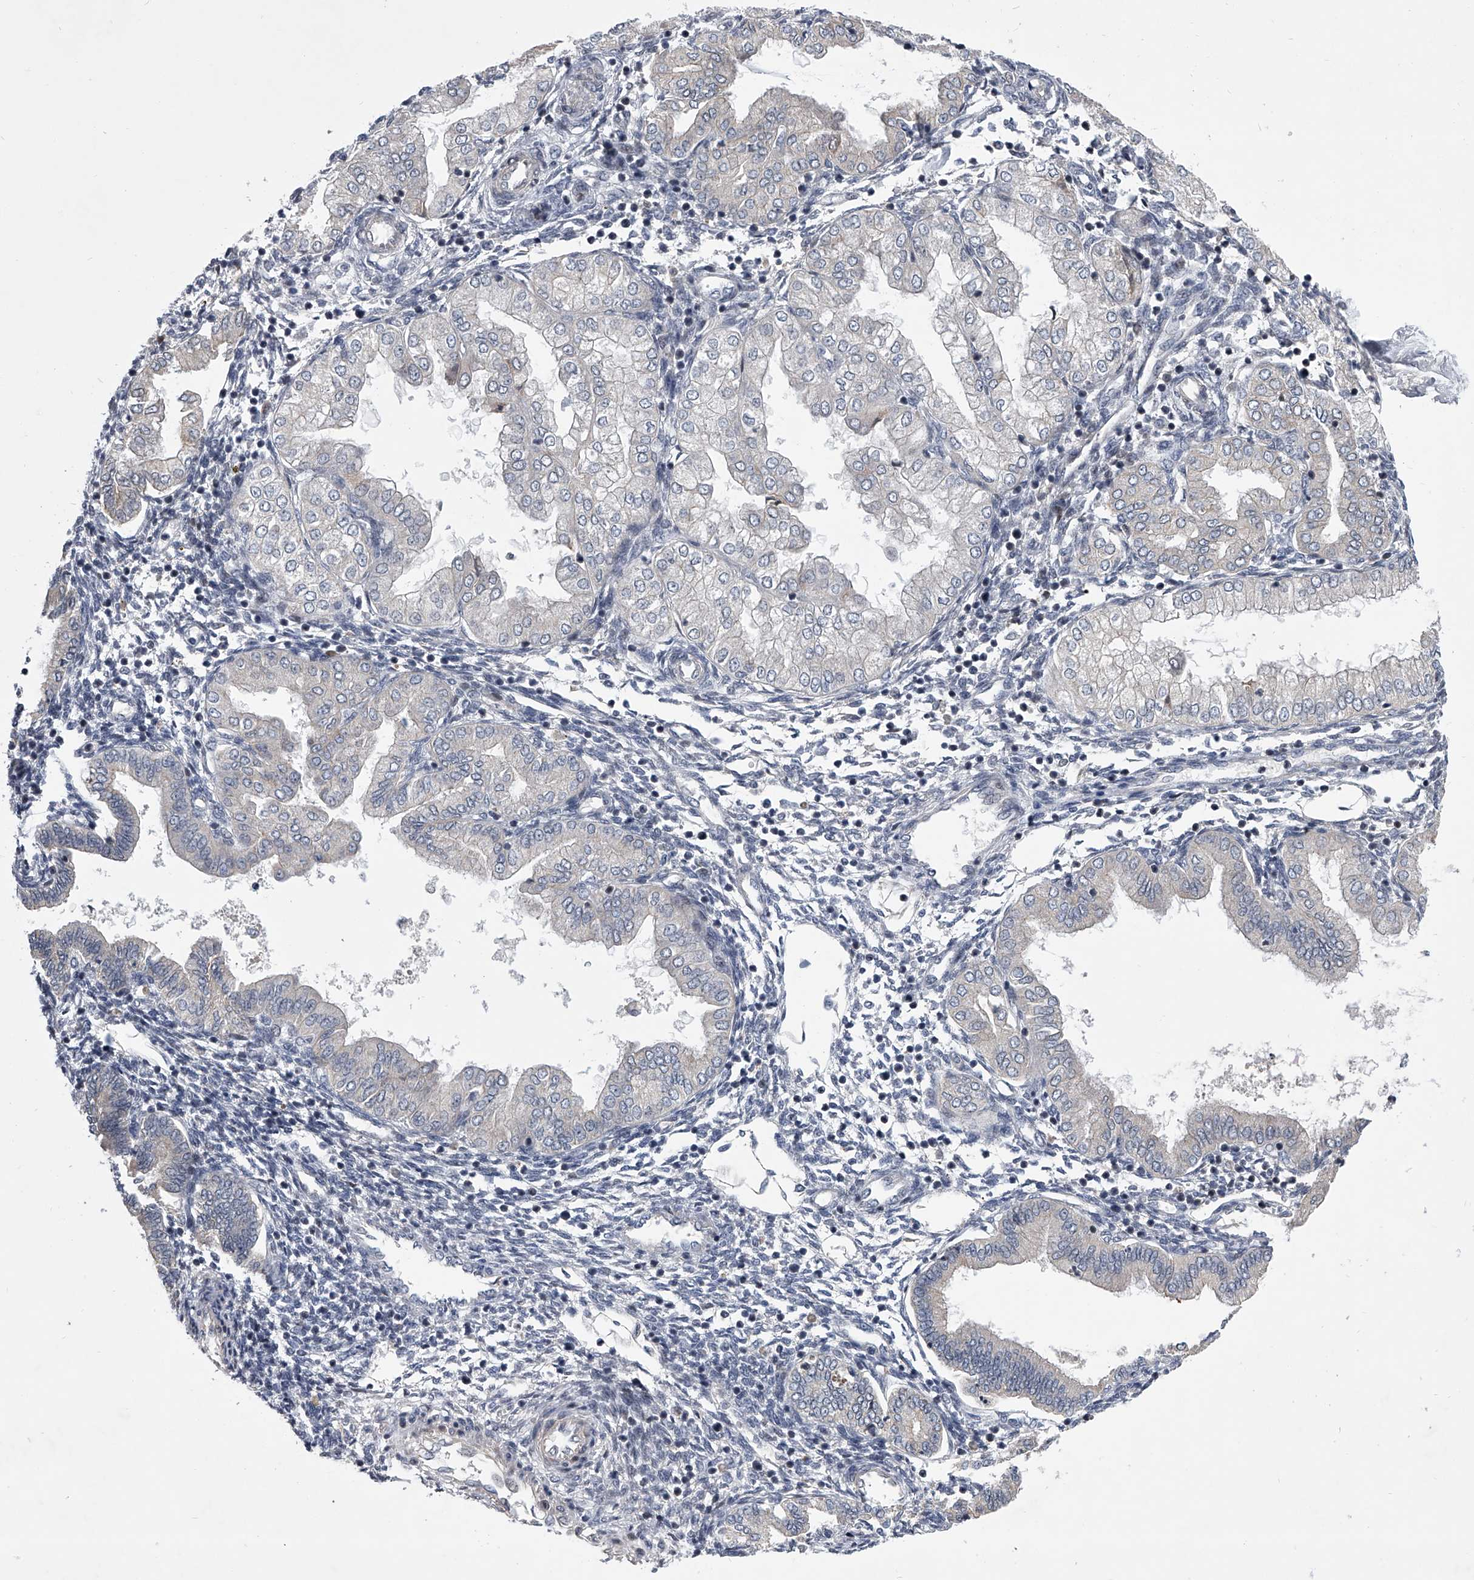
{"staining": {"intensity": "negative", "quantity": "none", "location": "none"}, "tissue": "endometrium", "cell_type": "Cells in endometrial stroma", "image_type": "normal", "snomed": [{"axis": "morphology", "description": "Normal tissue, NOS"}, {"axis": "topography", "description": "Endometrium"}], "caption": "This micrograph is of normal endometrium stained with immunohistochemistry (IHC) to label a protein in brown with the nuclei are counter-stained blue. There is no positivity in cells in endometrial stroma.", "gene": "ZNF76", "patient": {"sex": "female", "age": 53}}